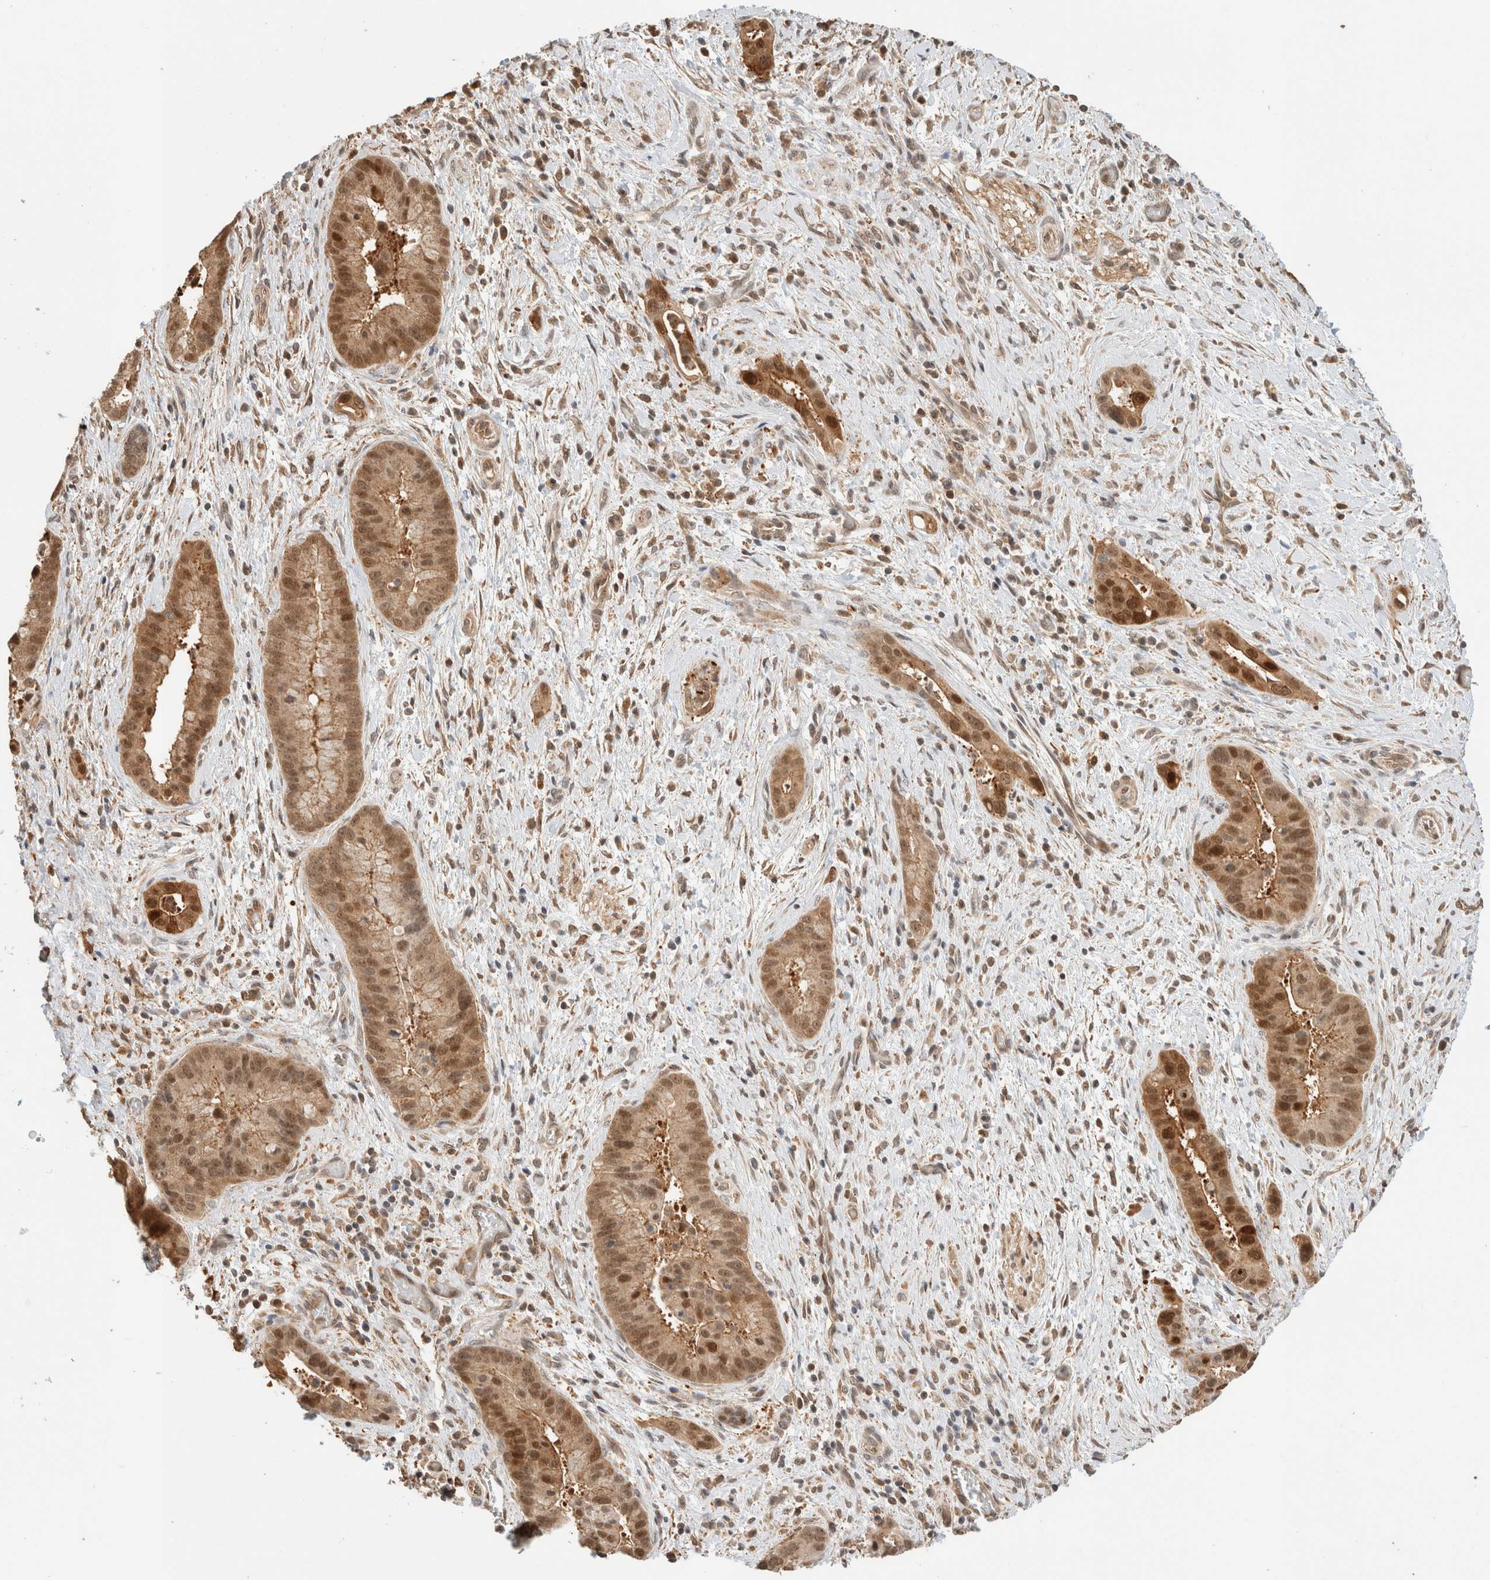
{"staining": {"intensity": "moderate", "quantity": ">75%", "location": "cytoplasmic/membranous,nuclear"}, "tissue": "liver cancer", "cell_type": "Tumor cells", "image_type": "cancer", "snomed": [{"axis": "morphology", "description": "Cholangiocarcinoma"}, {"axis": "topography", "description": "Liver"}], "caption": "Cholangiocarcinoma (liver) stained with DAB (3,3'-diaminobenzidine) immunohistochemistry exhibits medium levels of moderate cytoplasmic/membranous and nuclear staining in about >75% of tumor cells.", "gene": "OTUD6B", "patient": {"sex": "female", "age": 54}}